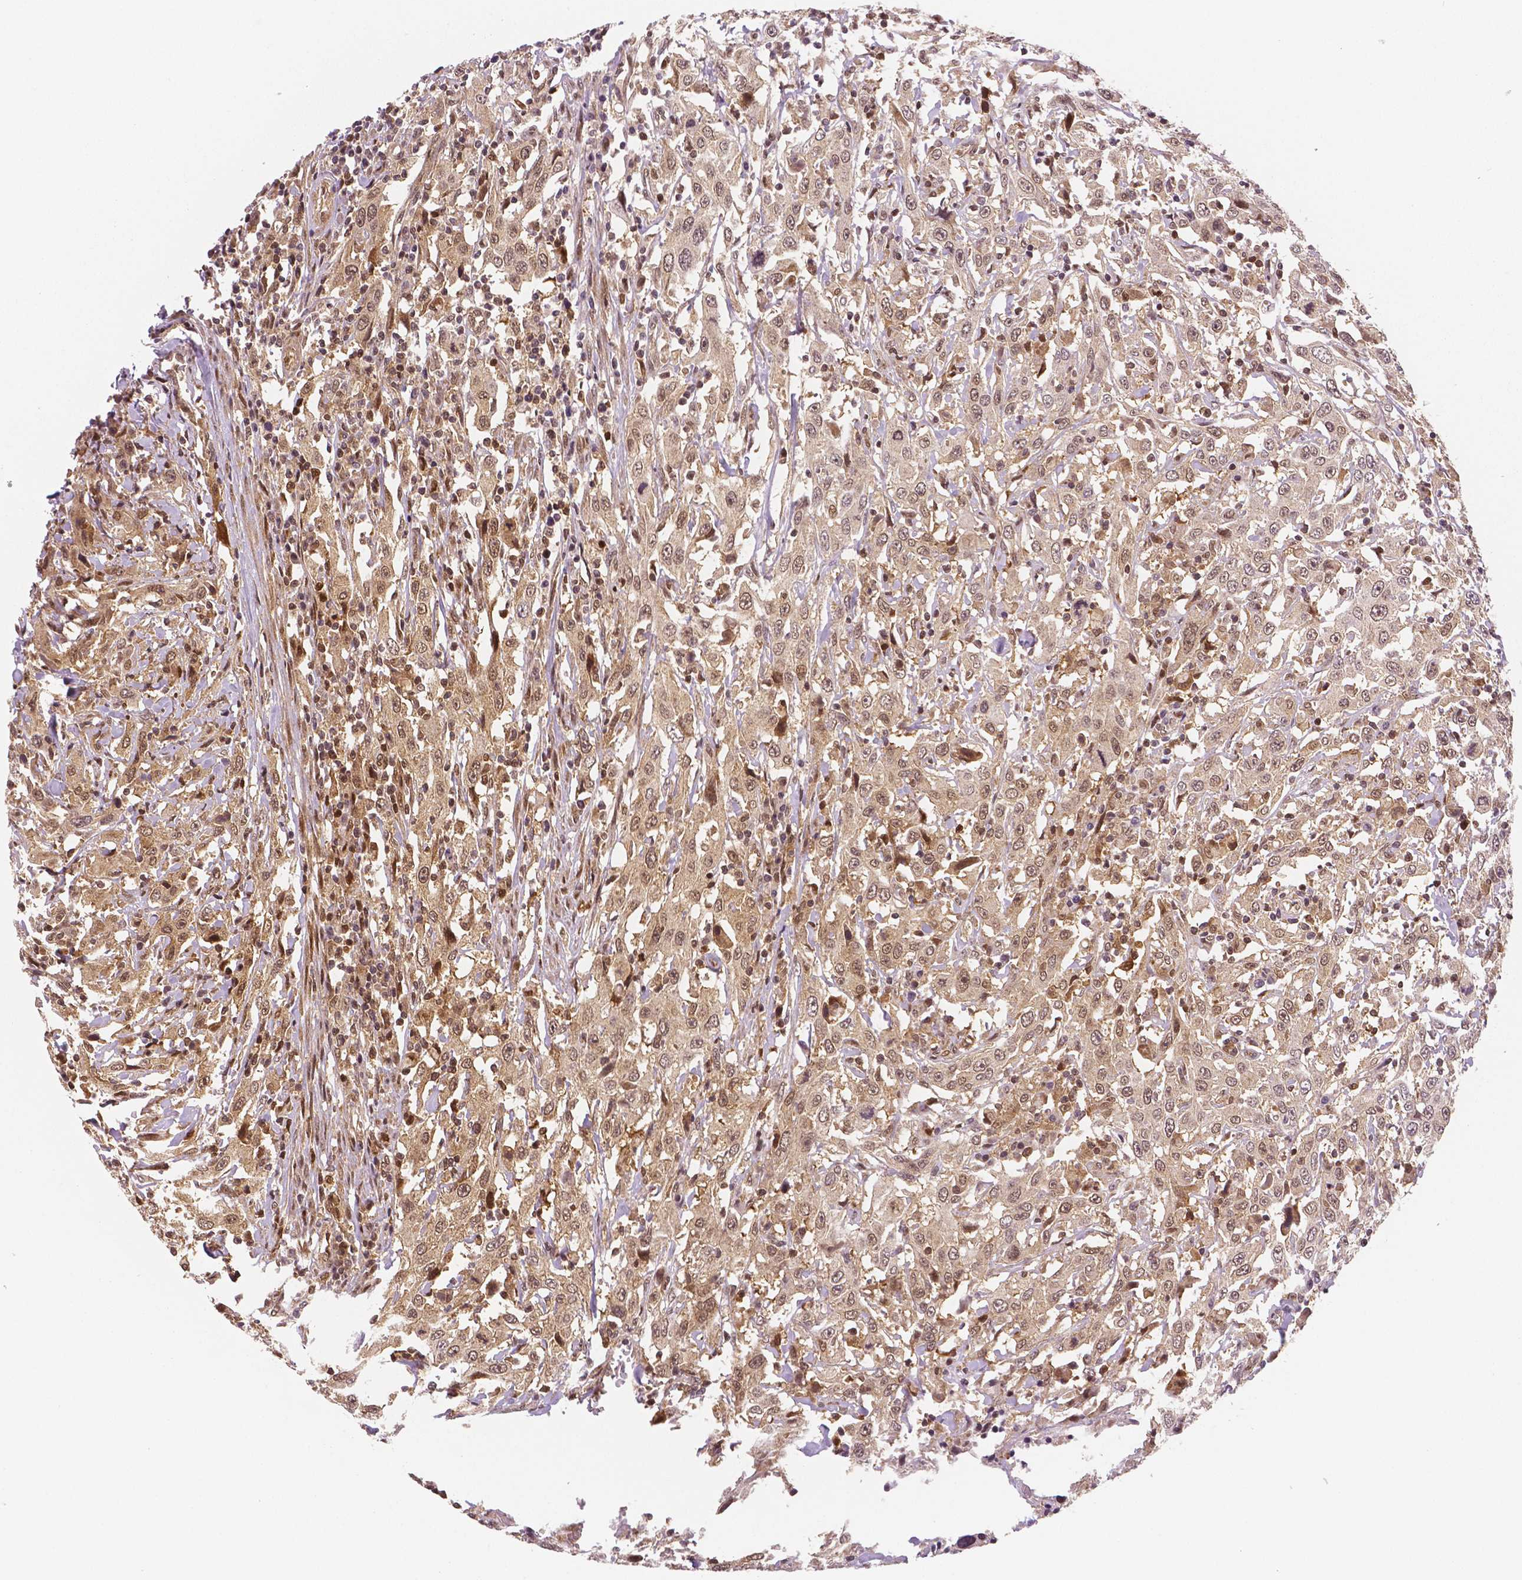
{"staining": {"intensity": "moderate", "quantity": ">75%", "location": "cytoplasmic/membranous,nuclear"}, "tissue": "urothelial cancer", "cell_type": "Tumor cells", "image_type": "cancer", "snomed": [{"axis": "morphology", "description": "Urothelial carcinoma, High grade"}, {"axis": "topography", "description": "Urinary bladder"}], "caption": "An image of urothelial cancer stained for a protein shows moderate cytoplasmic/membranous and nuclear brown staining in tumor cells. Using DAB (3,3'-diaminobenzidine) (brown) and hematoxylin (blue) stains, captured at high magnification using brightfield microscopy.", "gene": "STAT3", "patient": {"sex": "male", "age": 61}}